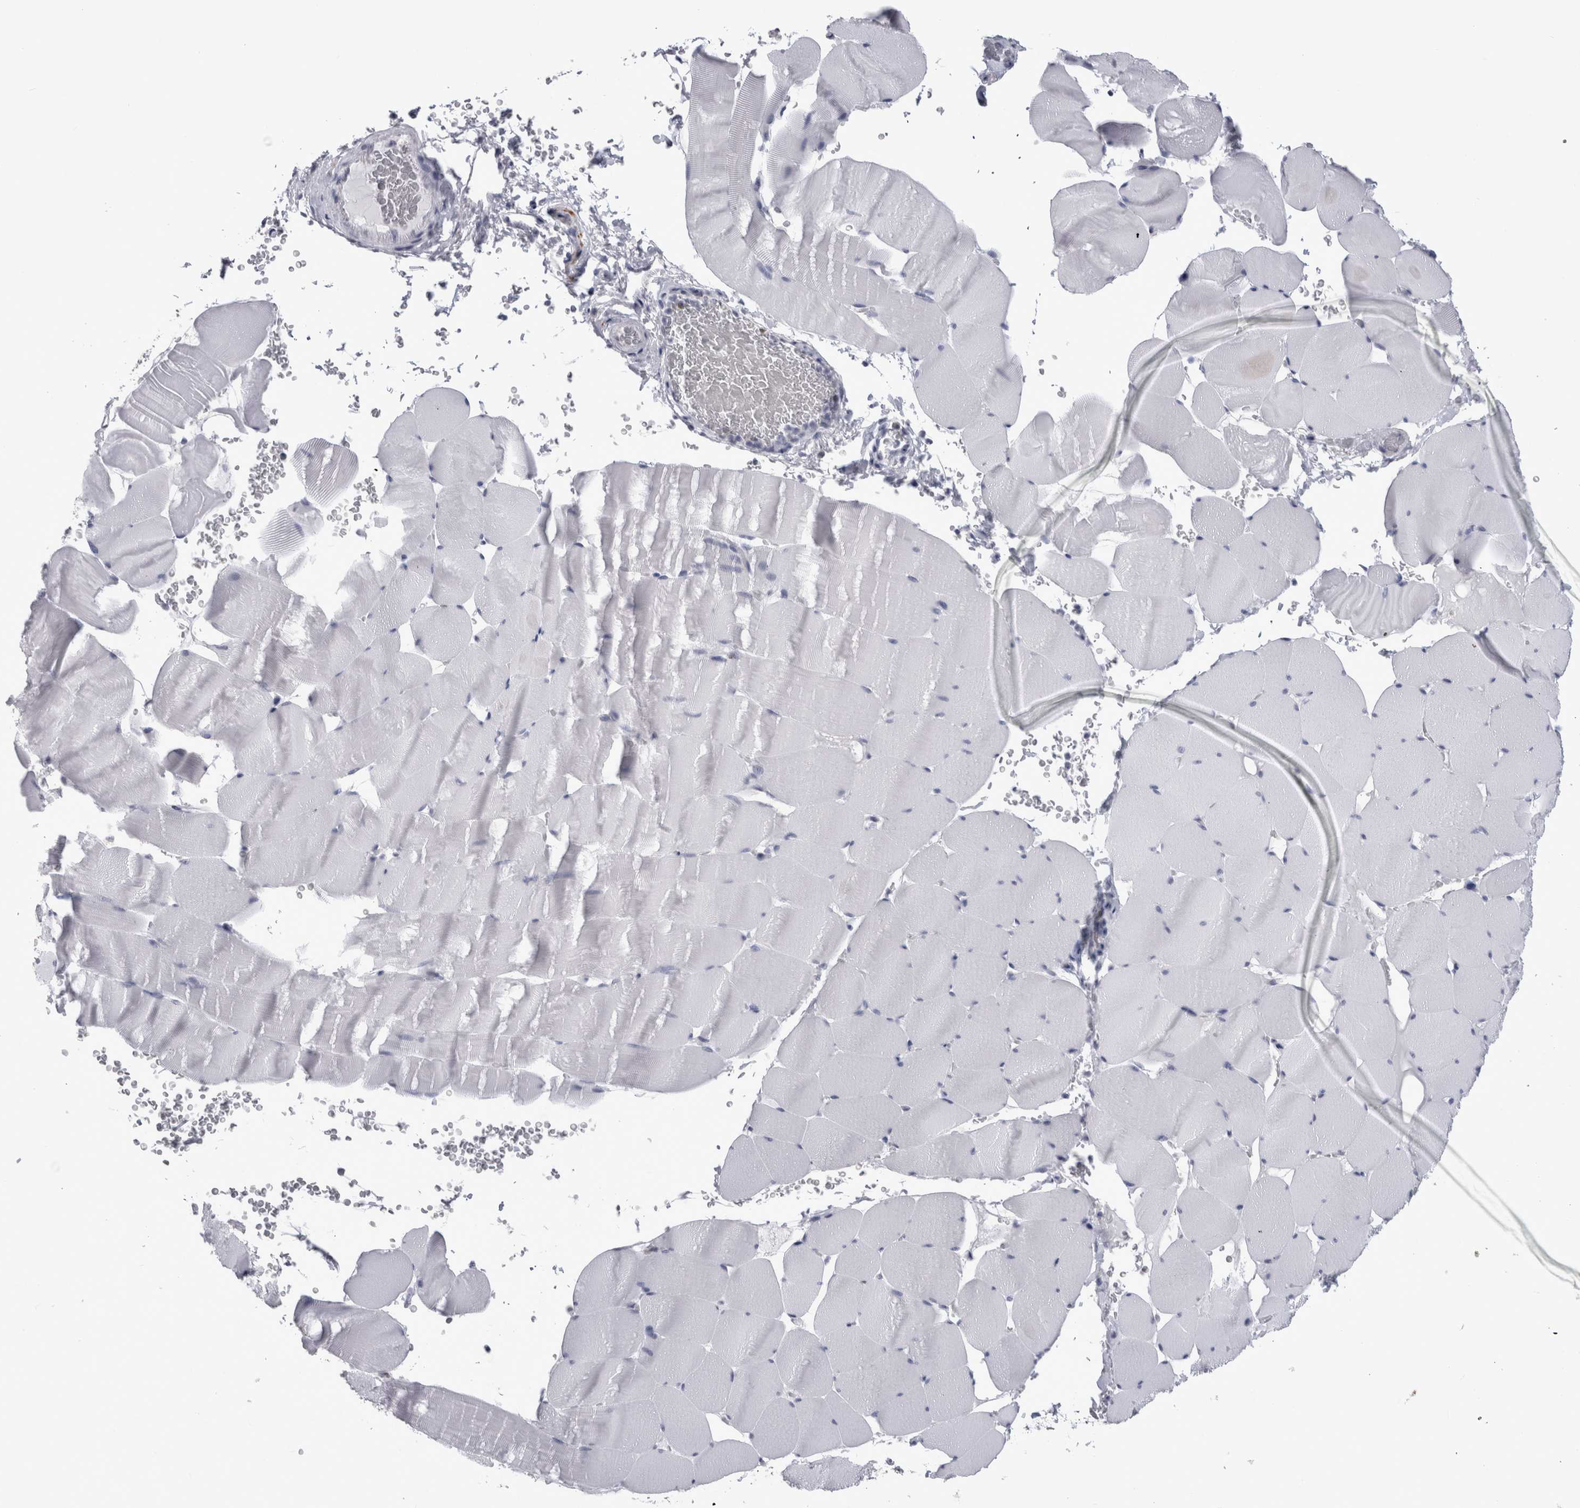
{"staining": {"intensity": "negative", "quantity": "none", "location": "none"}, "tissue": "skeletal muscle", "cell_type": "Myocytes", "image_type": "normal", "snomed": [{"axis": "morphology", "description": "Normal tissue, NOS"}, {"axis": "topography", "description": "Skeletal muscle"}], "caption": "High power microscopy histopathology image of an immunohistochemistry (IHC) photomicrograph of unremarkable skeletal muscle, revealing no significant expression in myocytes. The staining was performed using DAB to visualize the protein expression in brown, while the nuclei were stained in blue with hematoxylin (Magnification: 20x).", "gene": "ACOT7", "patient": {"sex": "male", "age": 62}}